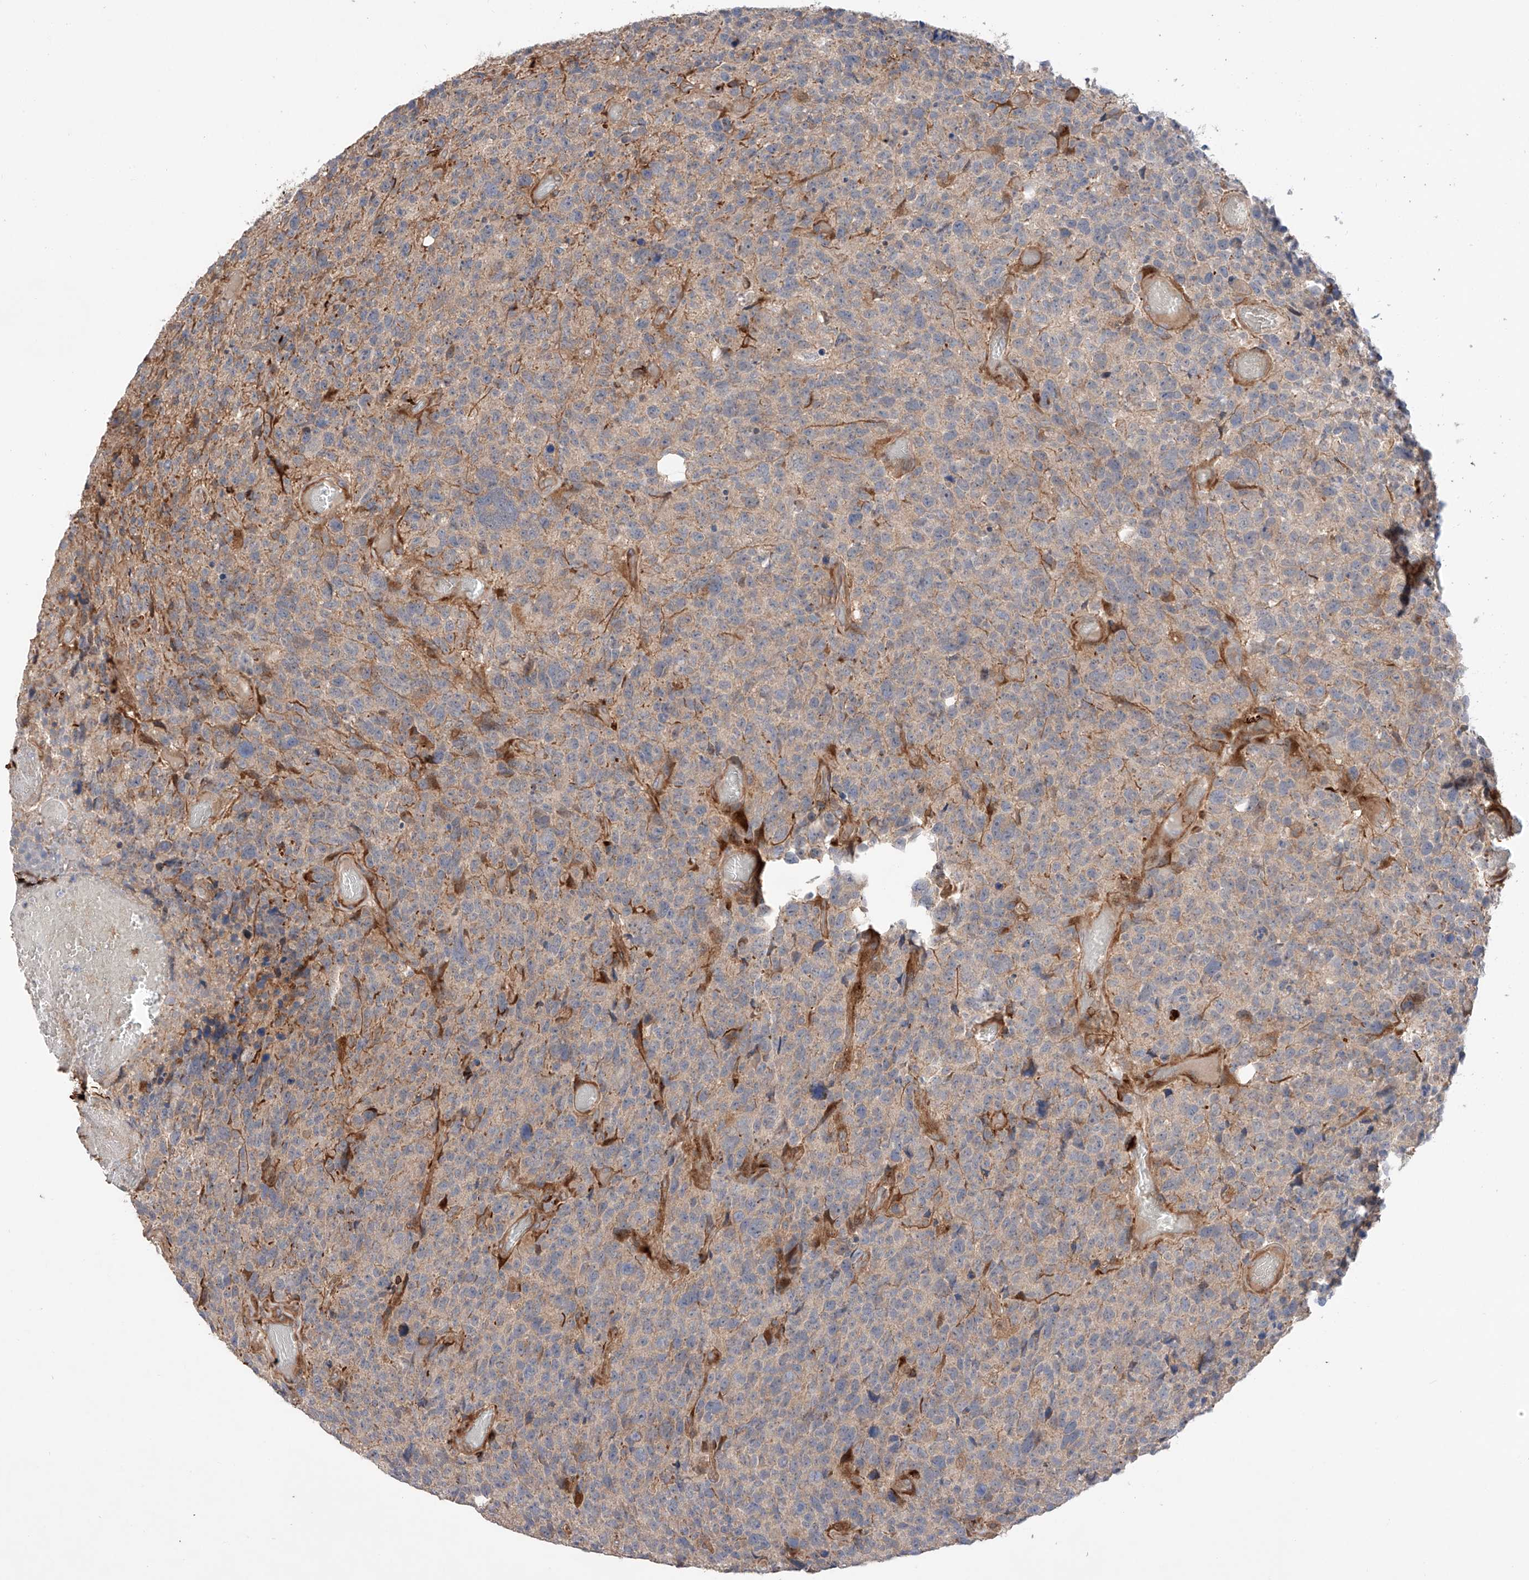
{"staining": {"intensity": "negative", "quantity": "none", "location": "none"}, "tissue": "glioma", "cell_type": "Tumor cells", "image_type": "cancer", "snomed": [{"axis": "morphology", "description": "Glioma, malignant, High grade"}, {"axis": "topography", "description": "Brain"}], "caption": "IHC of human malignant high-grade glioma reveals no expression in tumor cells. (Immunohistochemistry, brightfield microscopy, high magnification).", "gene": "IGSF22", "patient": {"sex": "male", "age": 69}}